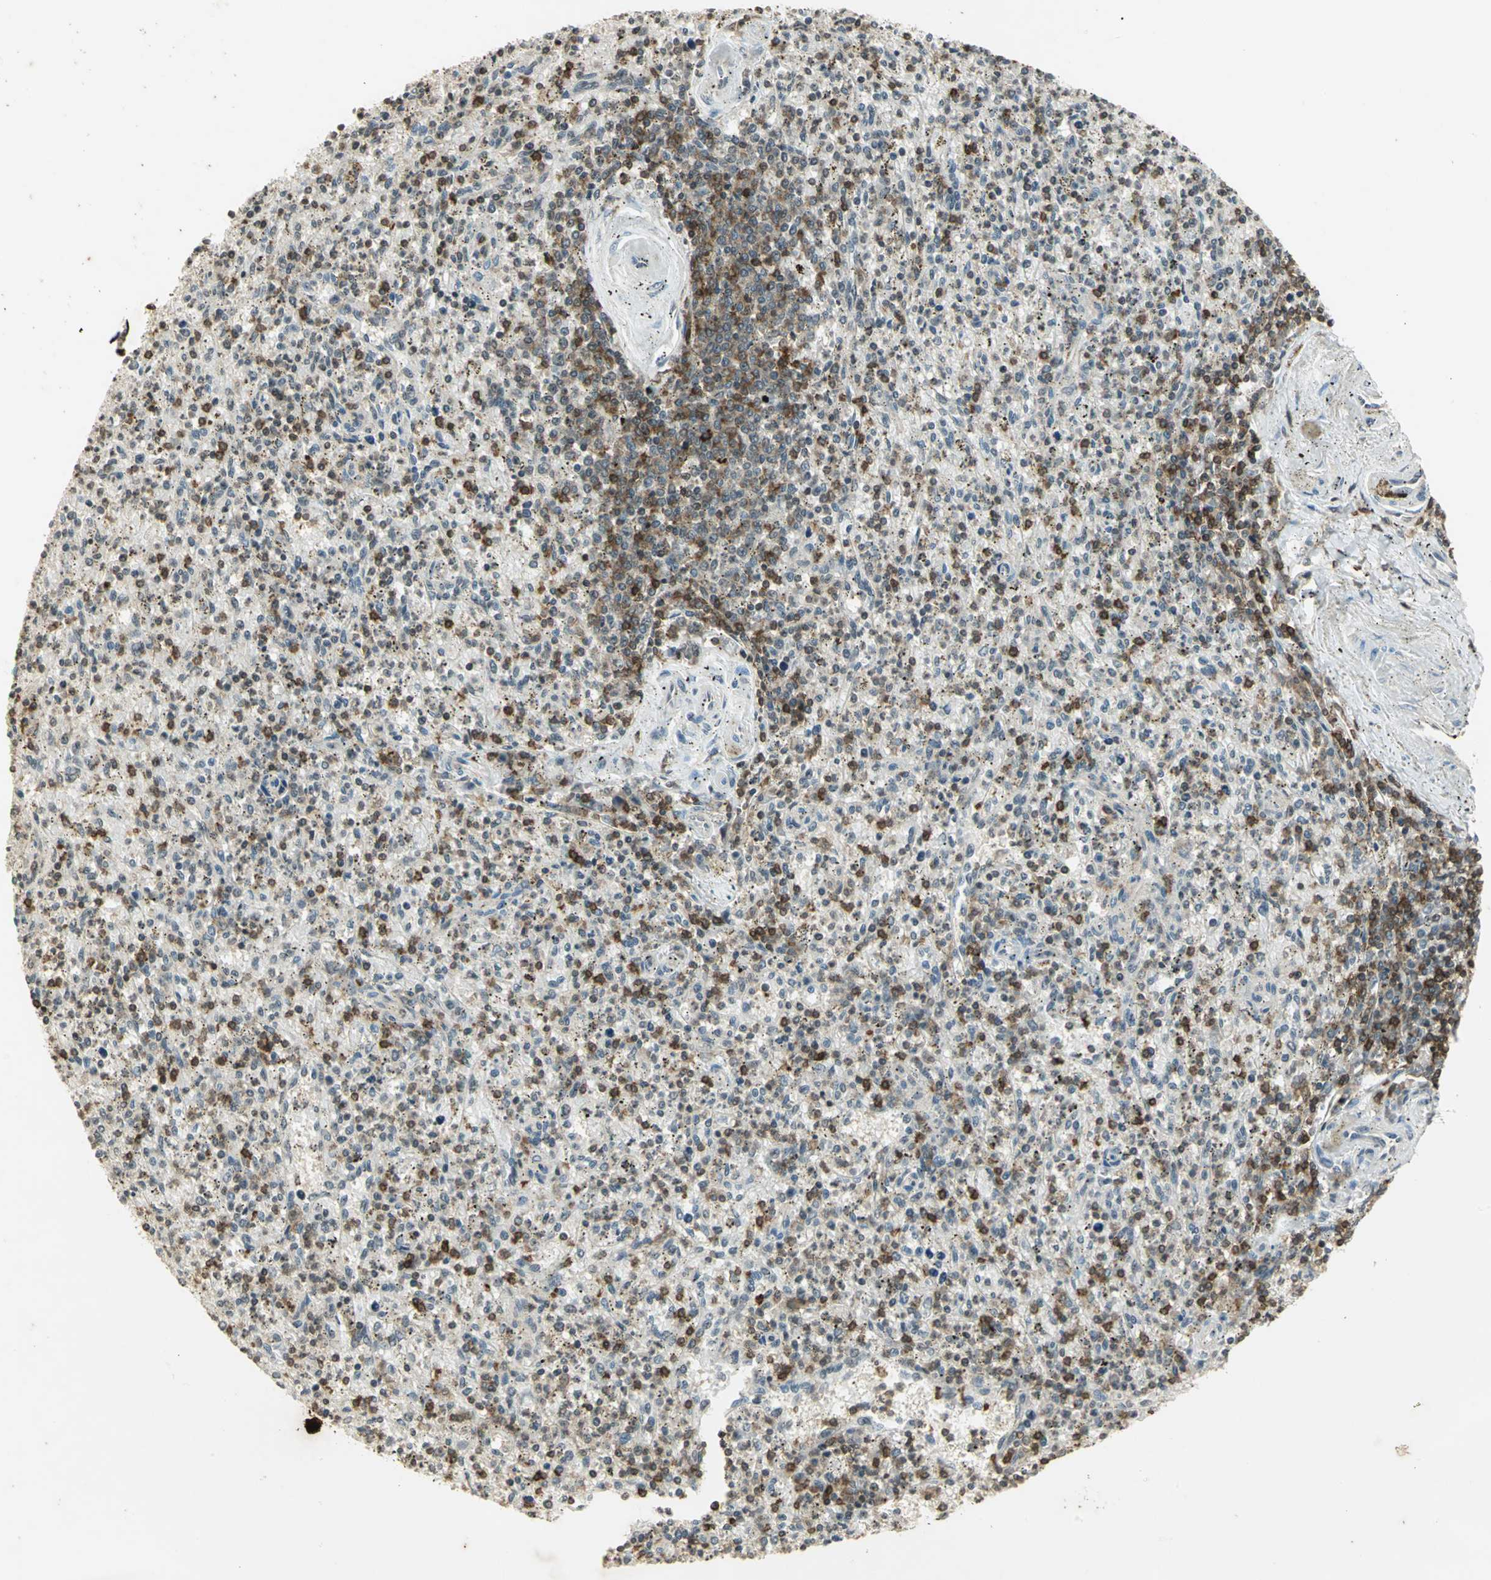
{"staining": {"intensity": "moderate", "quantity": "25%-75%", "location": "cytoplasmic/membranous"}, "tissue": "spleen", "cell_type": "Cells in red pulp", "image_type": "normal", "snomed": [{"axis": "morphology", "description": "Normal tissue, NOS"}, {"axis": "topography", "description": "Spleen"}], "caption": "Protein staining demonstrates moderate cytoplasmic/membranous staining in about 25%-75% of cells in red pulp in unremarkable spleen.", "gene": "IL16", "patient": {"sex": "male", "age": 72}}